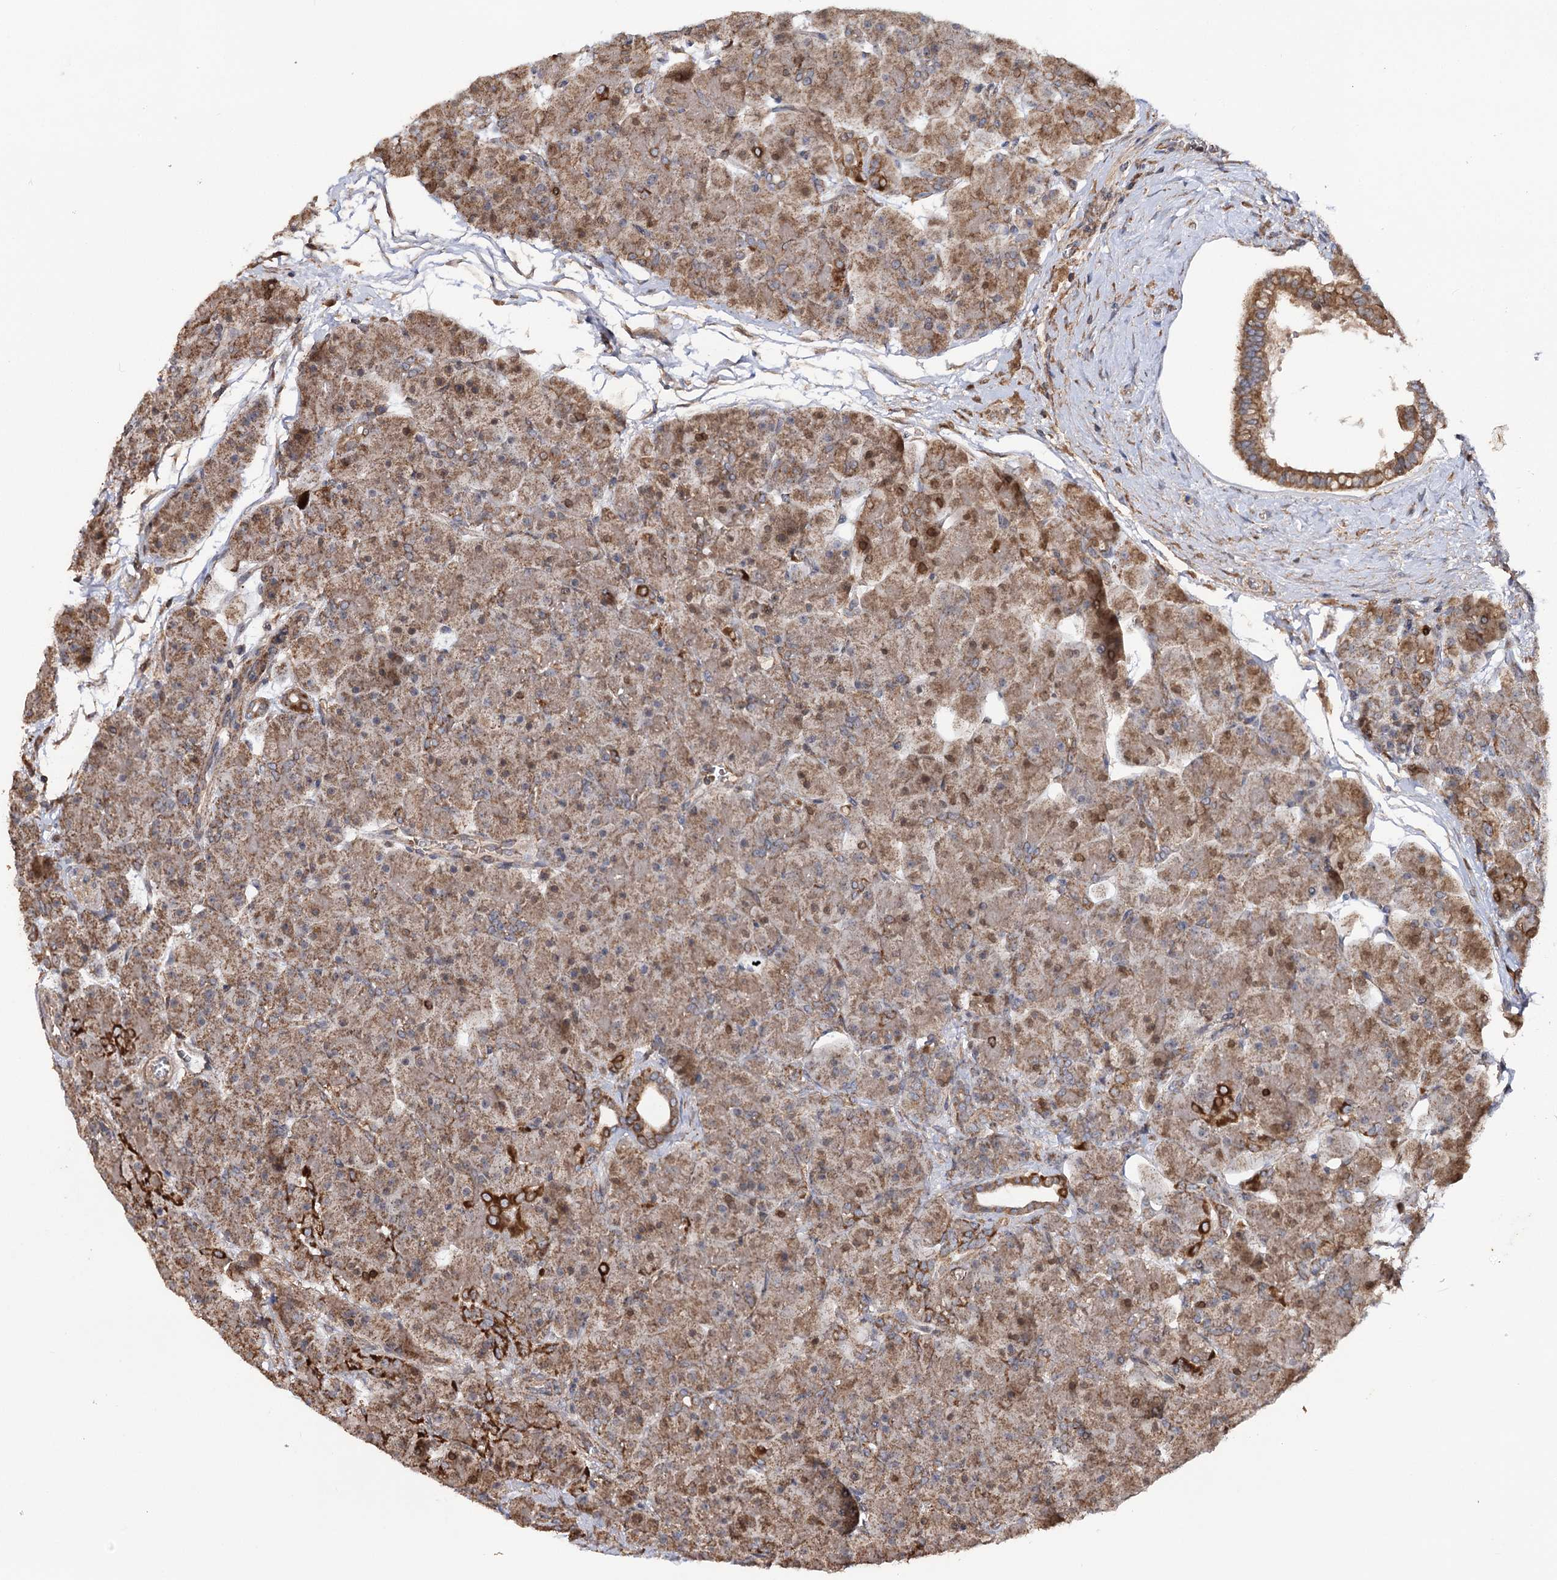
{"staining": {"intensity": "strong", "quantity": "25%-75%", "location": "cytoplasmic/membranous"}, "tissue": "pancreas", "cell_type": "Exocrine glandular cells", "image_type": "normal", "snomed": [{"axis": "morphology", "description": "Normal tissue, NOS"}, {"axis": "topography", "description": "Pancreas"}], "caption": "Benign pancreas reveals strong cytoplasmic/membranous positivity in approximately 25%-75% of exocrine glandular cells, visualized by immunohistochemistry. (DAB (3,3'-diaminobenzidine) IHC with brightfield microscopy, high magnification).", "gene": "MINDY3", "patient": {"sex": "male", "age": 66}}